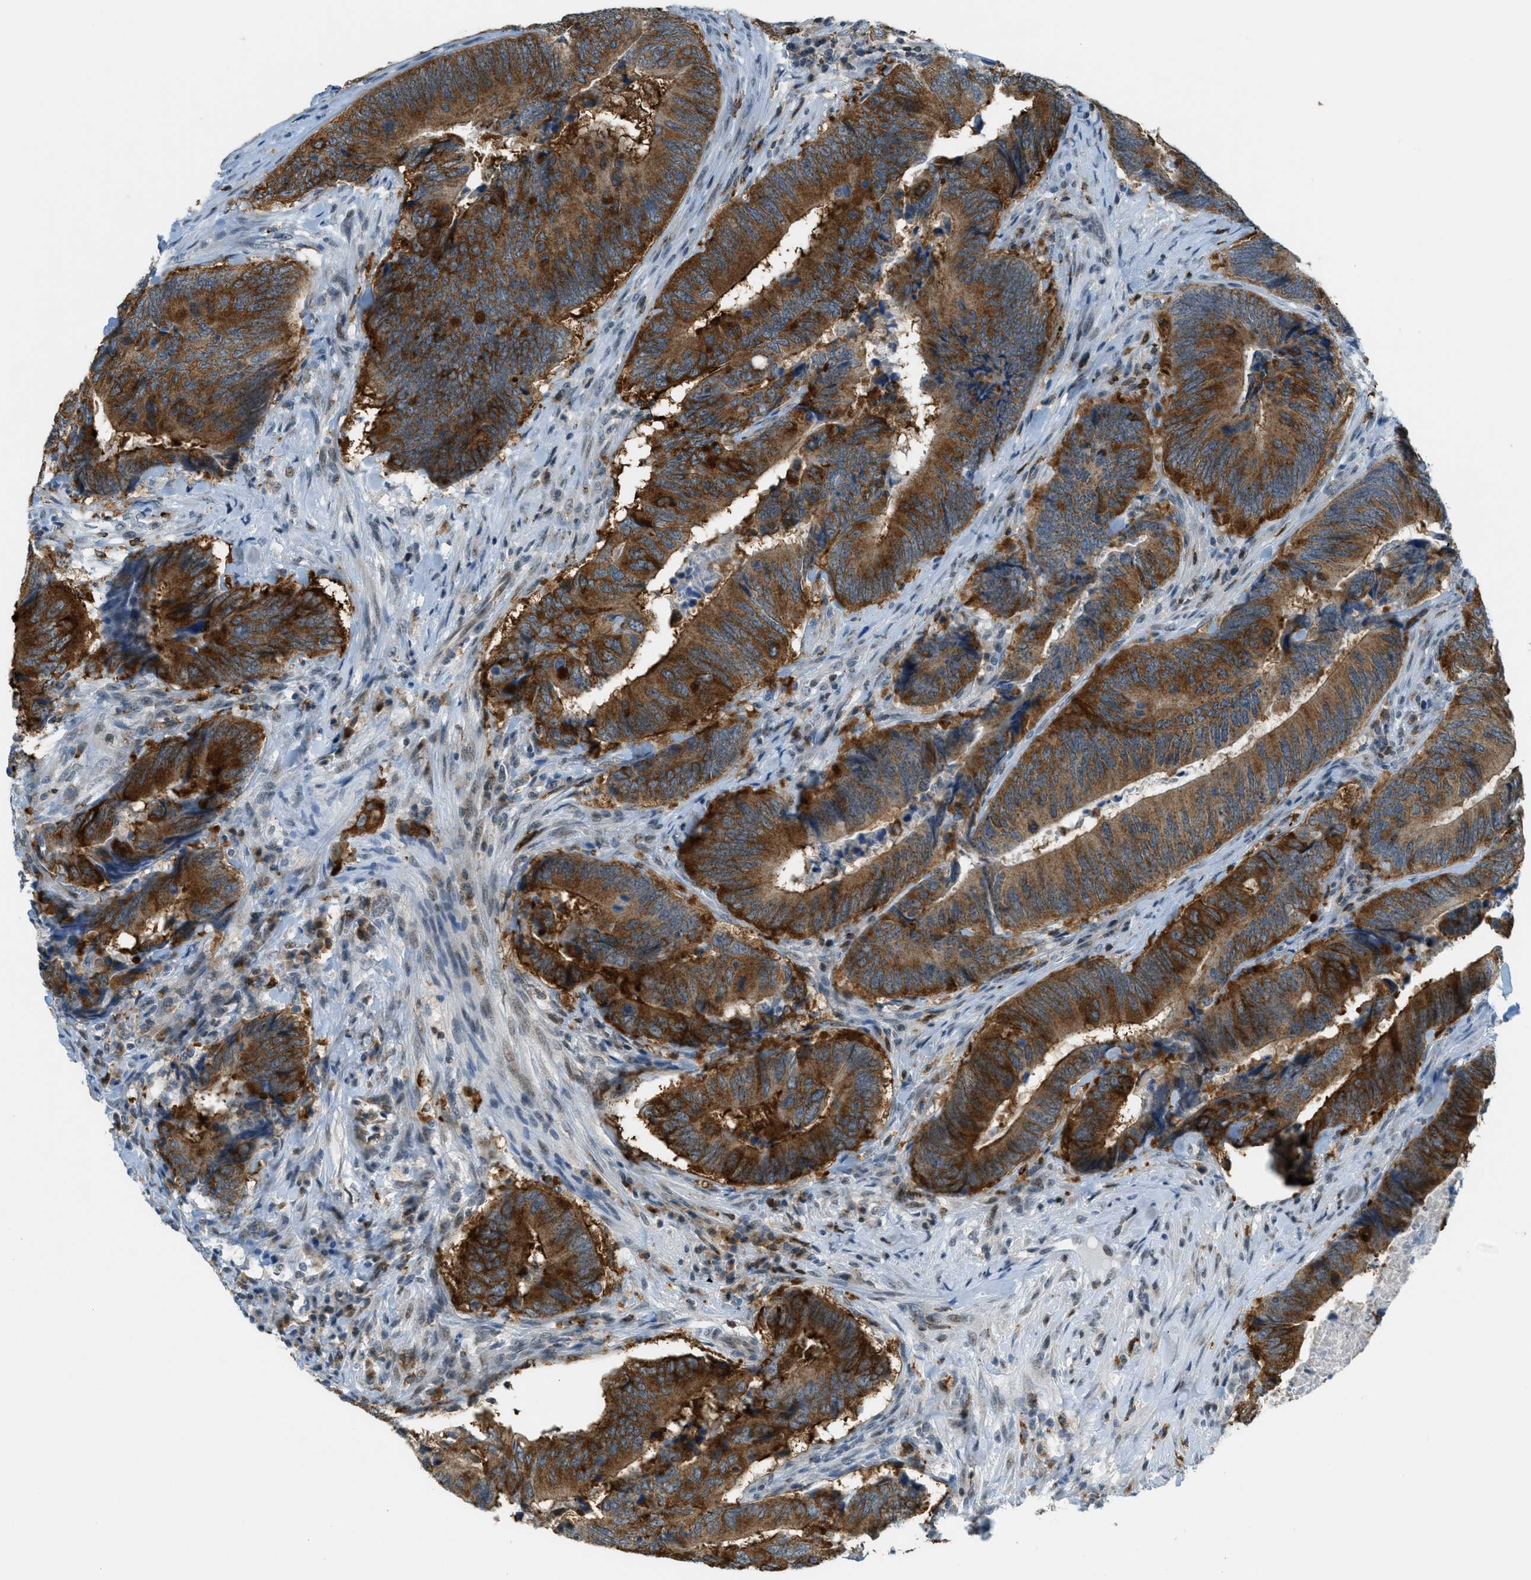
{"staining": {"intensity": "strong", "quantity": ">75%", "location": "cytoplasmic/membranous"}, "tissue": "colorectal cancer", "cell_type": "Tumor cells", "image_type": "cancer", "snomed": [{"axis": "morphology", "description": "Normal tissue, NOS"}, {"axis": "morphology", "description": "Adenocarcinoma, NOS"}, {"axis": "topography", "description": "Colon"}], "caption": "Protein analysis of adenocarcinoma (colorectal) tissue displays strong cytoplasmic/membranous positivity in approximately >75% of tumor cells.", "gene": "FYN", "patient": {"sex": "male", "age": 56}}